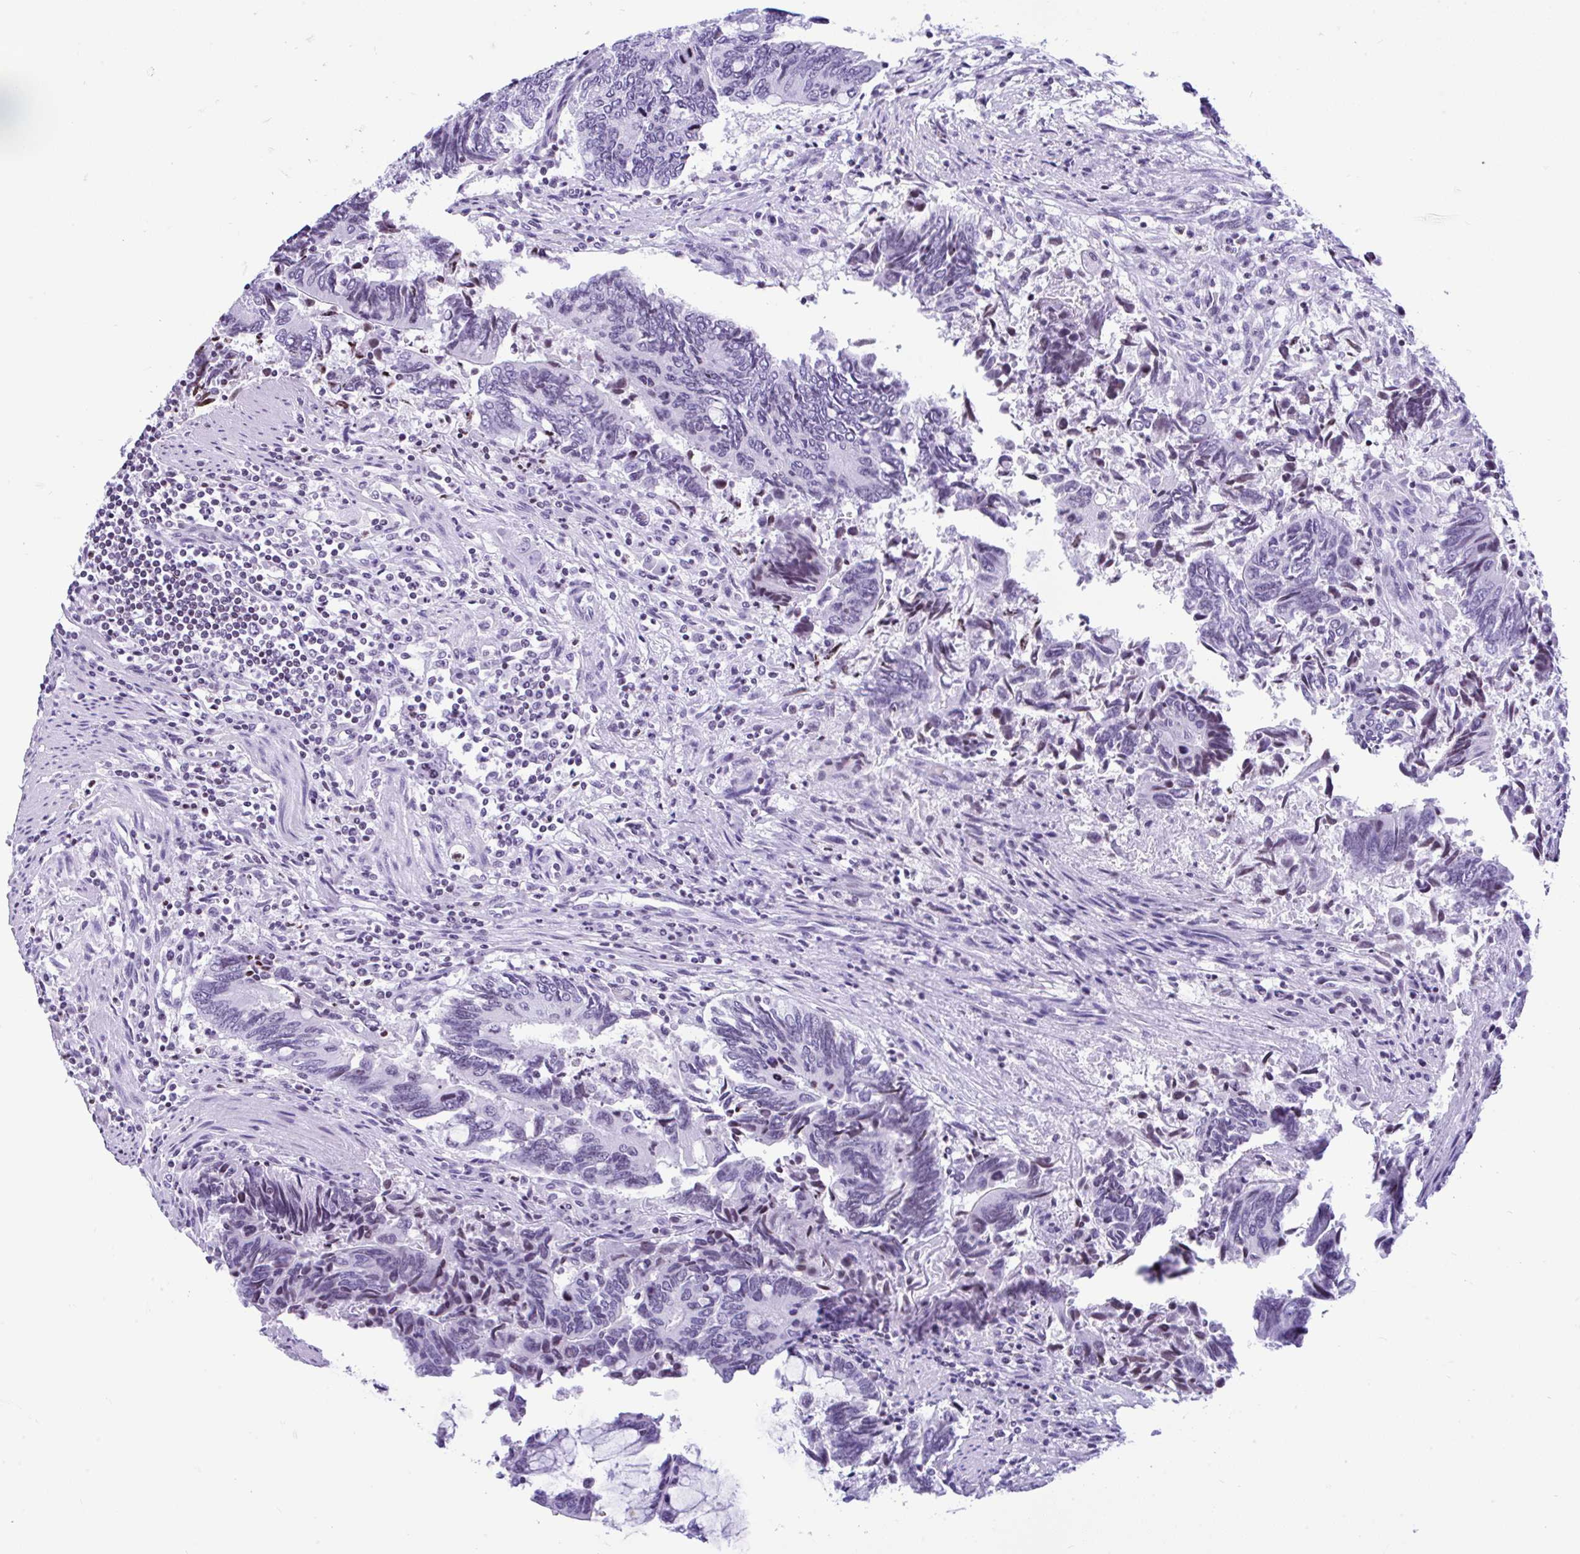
{"staining": {"intensity": "negative", "quantity": "none", "location": "none"}, "tissue": "colorectal cancer", "cell_type": "Tumor cells", "image_type": "cancer", "snomed": [{"axis": "morphology", "description": "Adenocarcinoma, NOS"}, {"axis": "topography", "description": "Colon"}], "caption": "Immunohistochemical staining of human colorectal cancer reveals no significant expression in tumor cells.", "gene": "KRT27", "patient": {"sex": "male", "age": 87}}